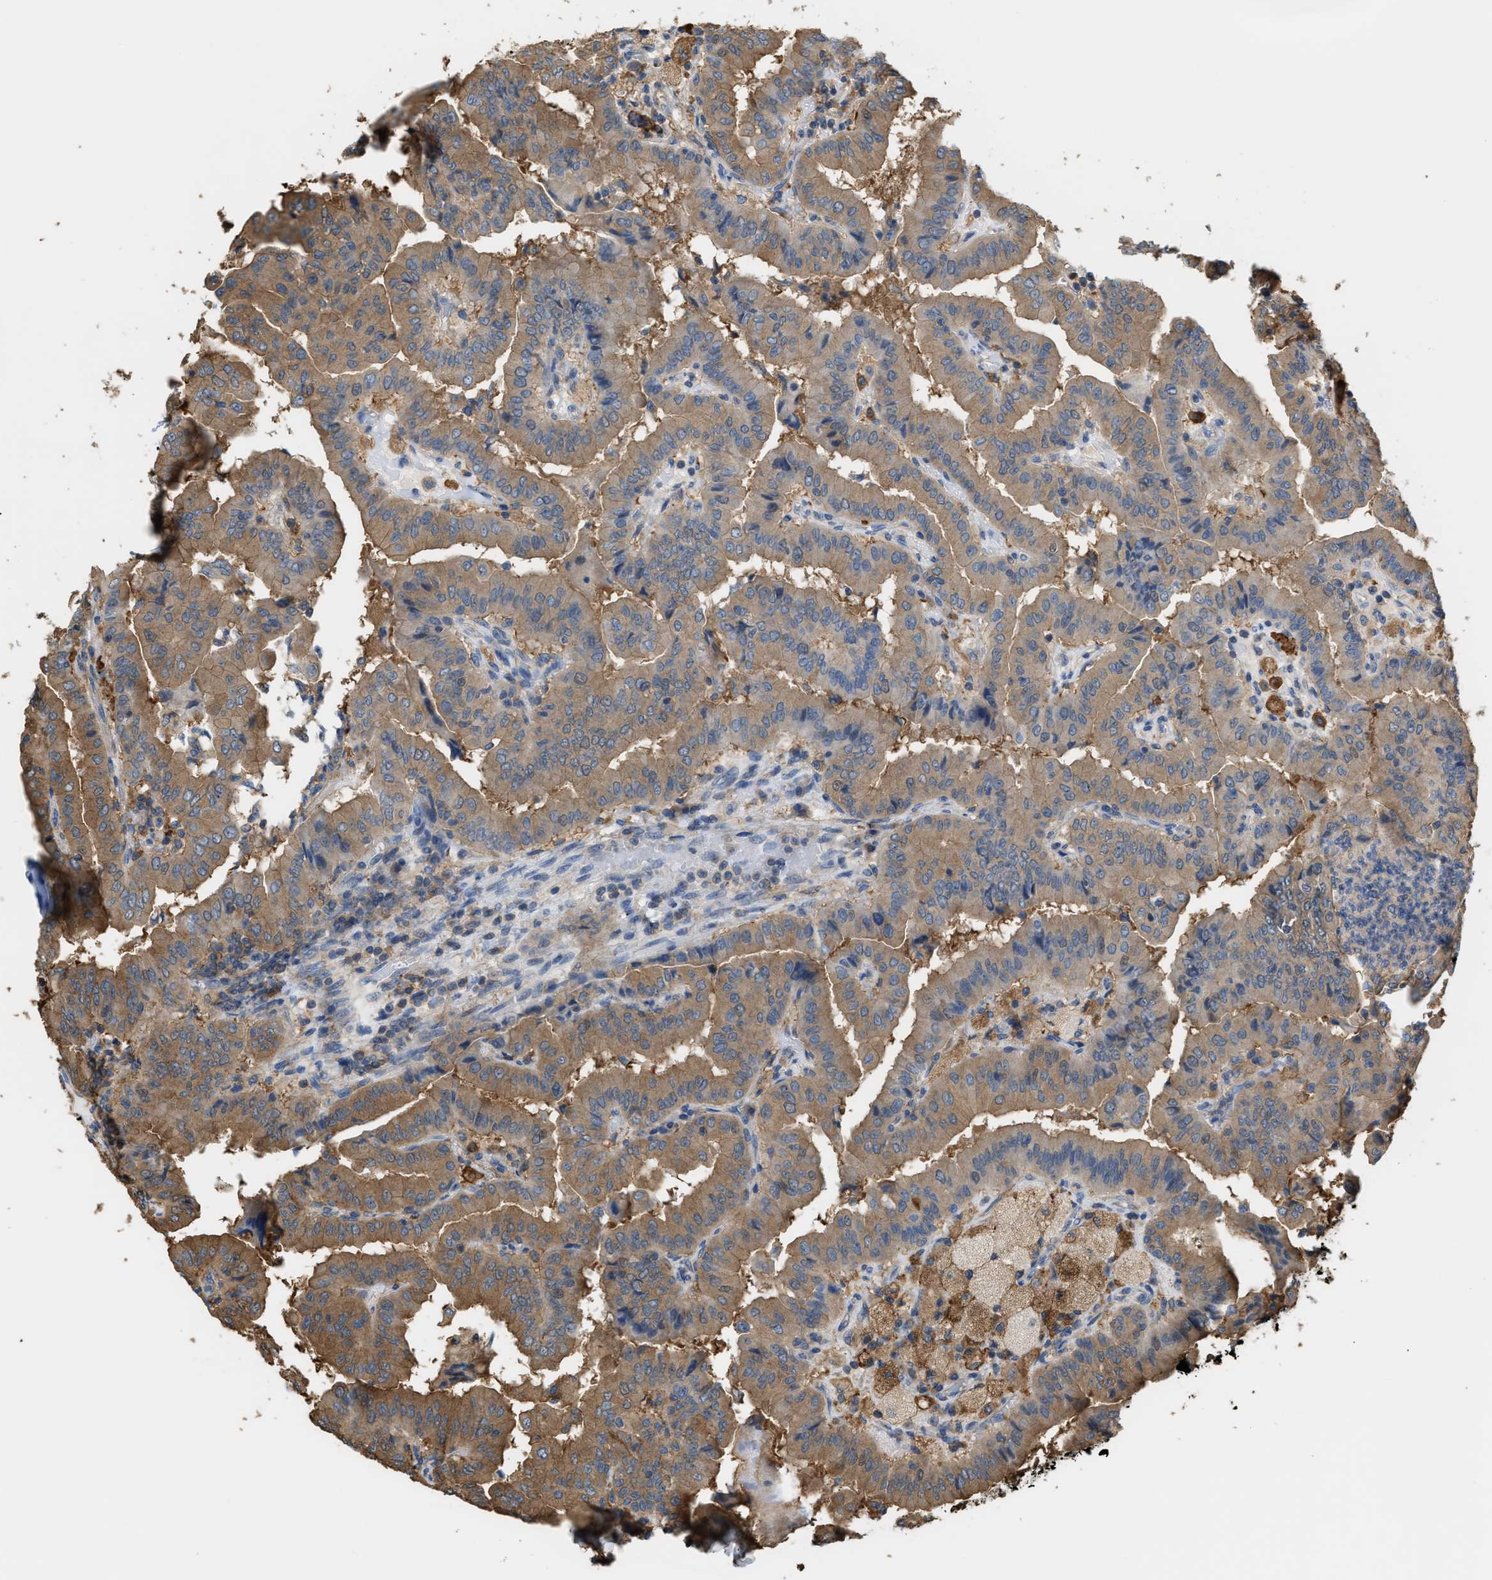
{"staining": {"intensity": "moderate", "quantity": ">75%", "location": "cytoplasmic/membranous"}, "tissue": "thyroid cancer", "cell_type": "Tumor cells", "image_type": "cancer", "snomed": [{"axis": "morphology", "description": "Papillary adenocarcinoma, NOS"}, {"axis": "topography", "description": "Thyroid gland"}], "caption": "A histopathology image of thyroid papillary adenocarcinoma stained for a protein shows moderate cytoplasmic/membranous brown staining in tumor cells. (DAB (3,3'-diaminobenzidine) IHC with brightfield microscopy, high magnification).", "gene": "ATIC", "patient": {"sex": "male", "age": 33}}